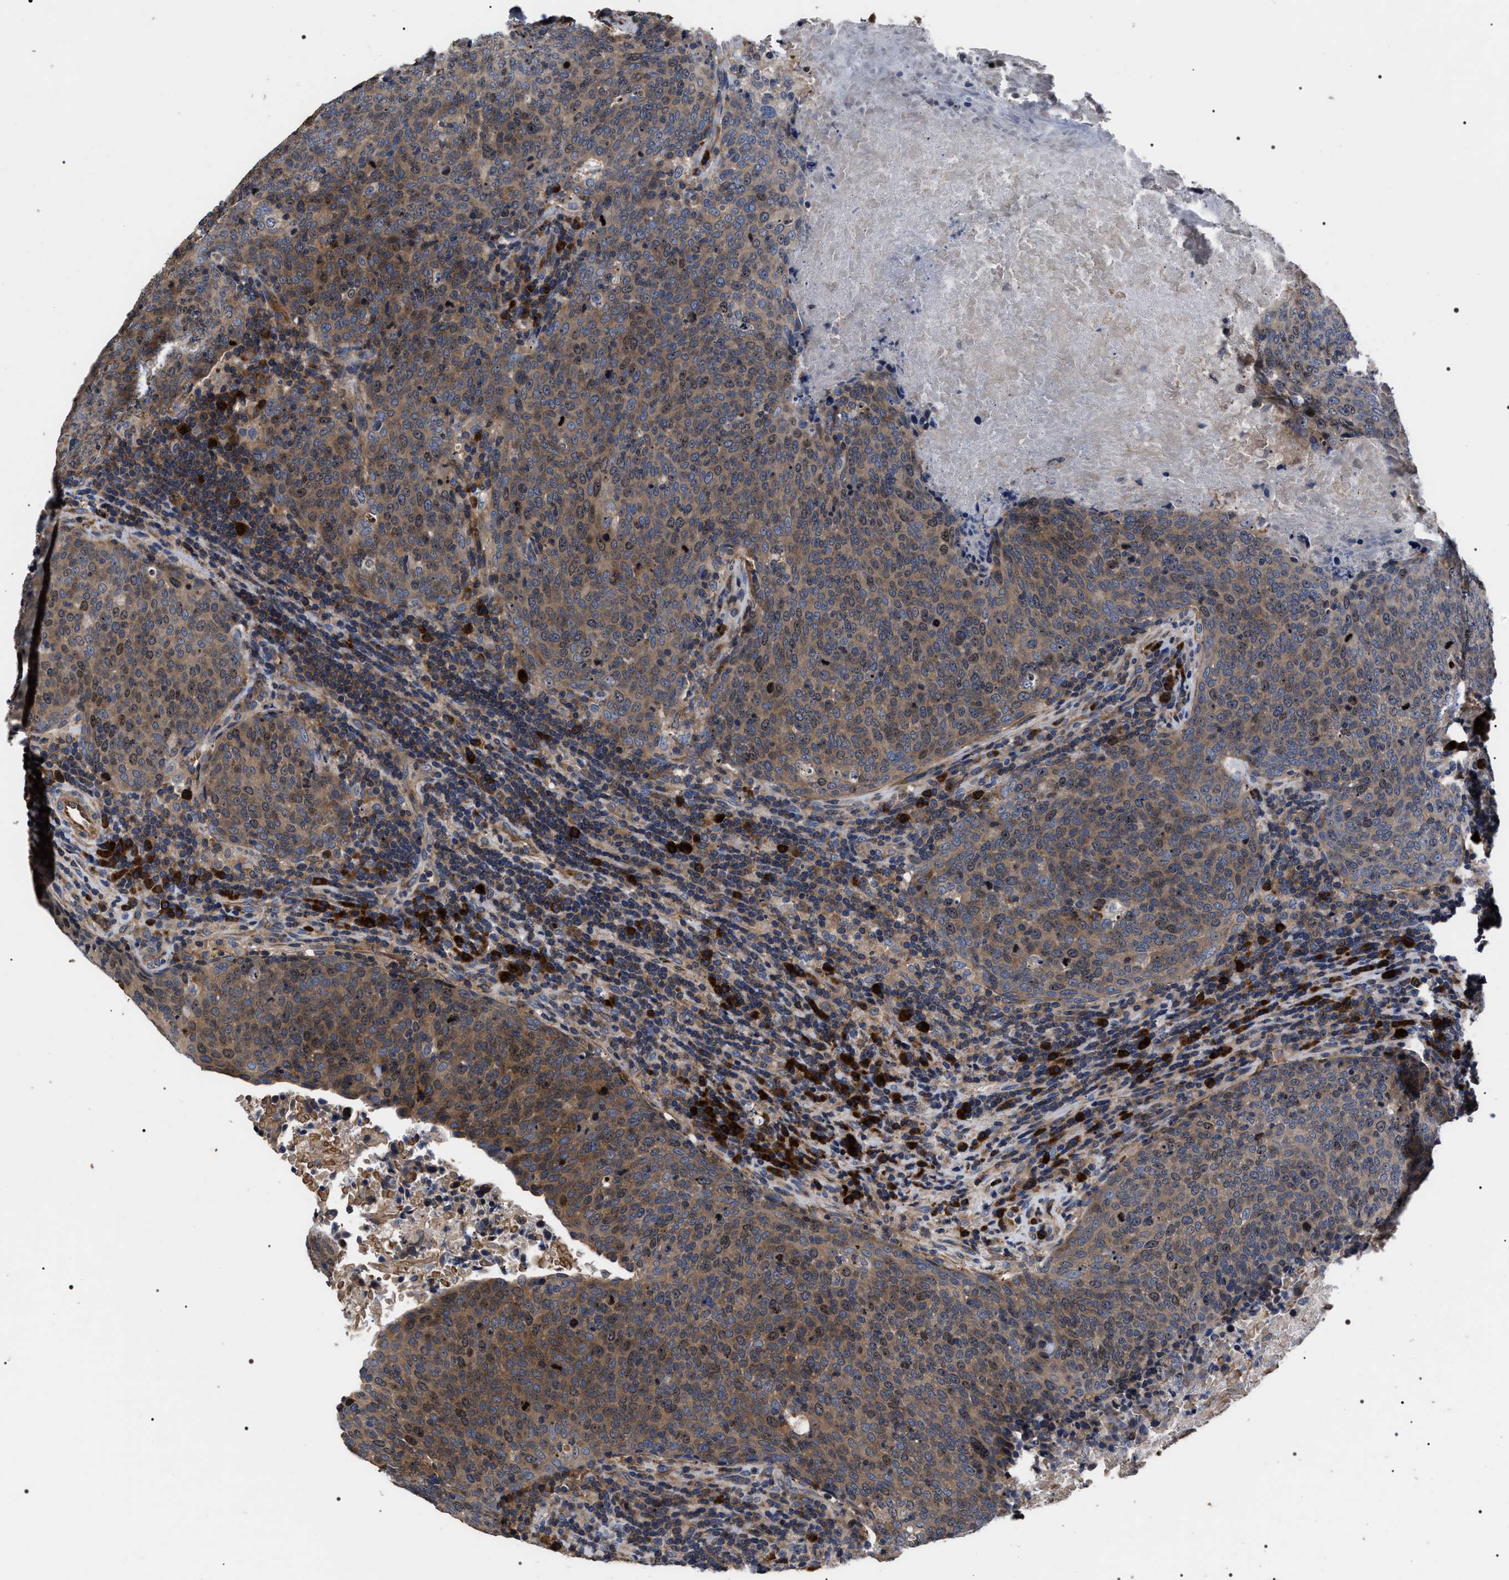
{"staining": {"intensity": "weak", "quantity": ">75%", "location": "cytoplasmic/membranous,nuclear"}, "tissue": "head and neck cancer", "cell_type": "Tumor cells", "image_type": "cancer", "snomed": [{"axis": "morphology", "description": "Squamous cell carcinoma, NOS"}, {"axis": "morphology", "description": "Squamous cell carcinoma, metastatic, NOS"}, {"axis": "topography", "description": "Lymph node"}, {"axis": "topography", "description": "Head-Neck"}], "caption": "Immunohistochemistry photomicrograph of human metastatic squamous cell carcinoma (head and neck) stained for a protein (brown), which displays low levels of weak cytoplasmic/membranous and nuclear staining in about >75% of tumor cells.", "gene": "MIS18A", "patient": {"sex": "male", "age": 62}}